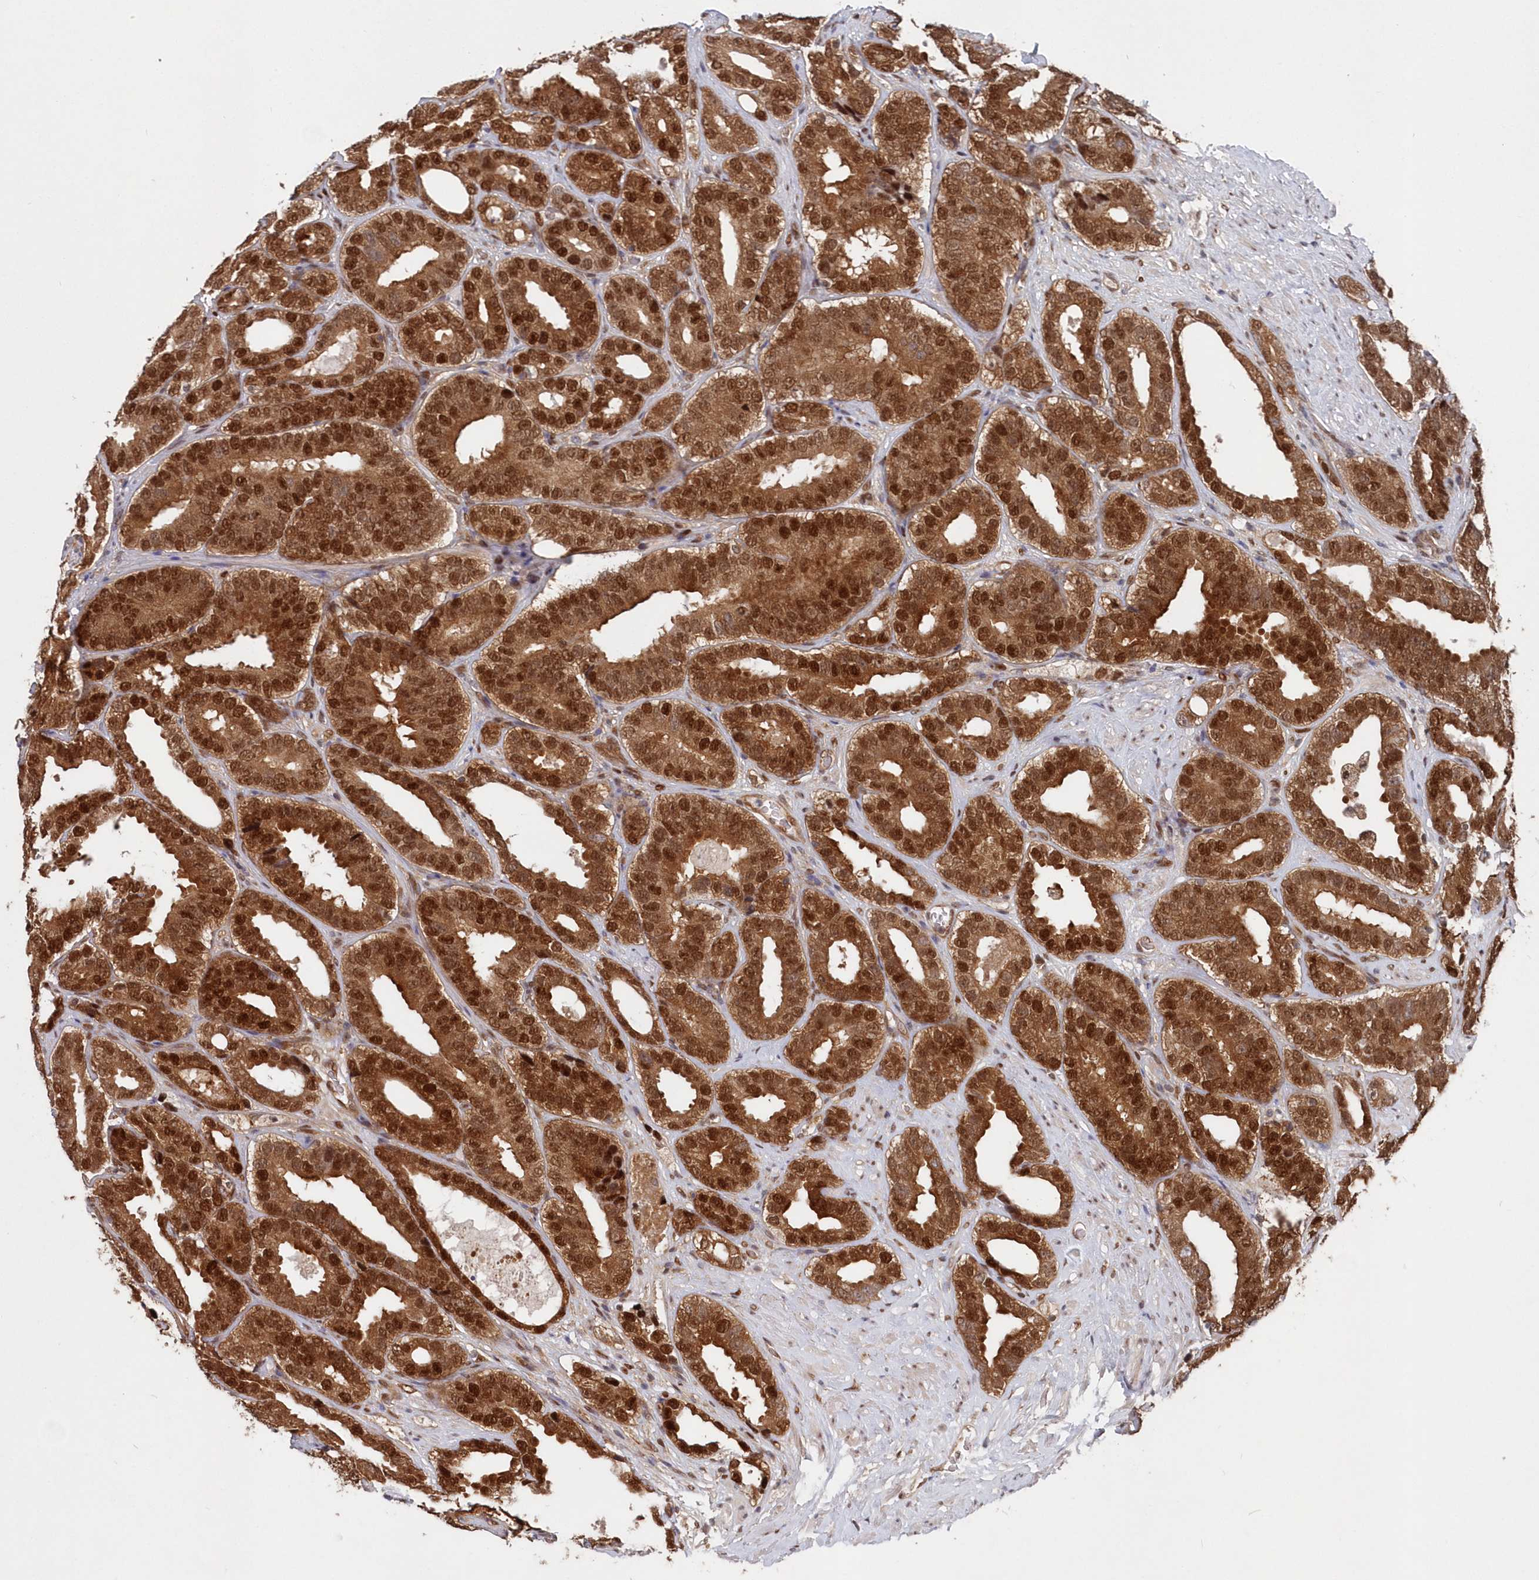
{"staining": {"intensity": "strong", "quantity": ">75%", "location": "cytoplasmic/membranous,nuclear"}, "tissue": "prostate cancer", "cell_type": "Tumor cells", "image_type": "cancer", "snomed": [{"axis": "morphology", "description": "Adenocarcinoma, High grade"}, {"axis": "topography", "description": "Prostate"}], "caption": "Immunohistochemistry (DAB (3,3'-diaminobenzidine)) staining of human prostate adenocarcinoma (high-grade) demonstrates strong cytoplasmic/membranous and nuclear protein staining in approximately >75% of tumor cells.", "gene": "ABHD14B", "patient": {"sex": "male", "age": 56}}